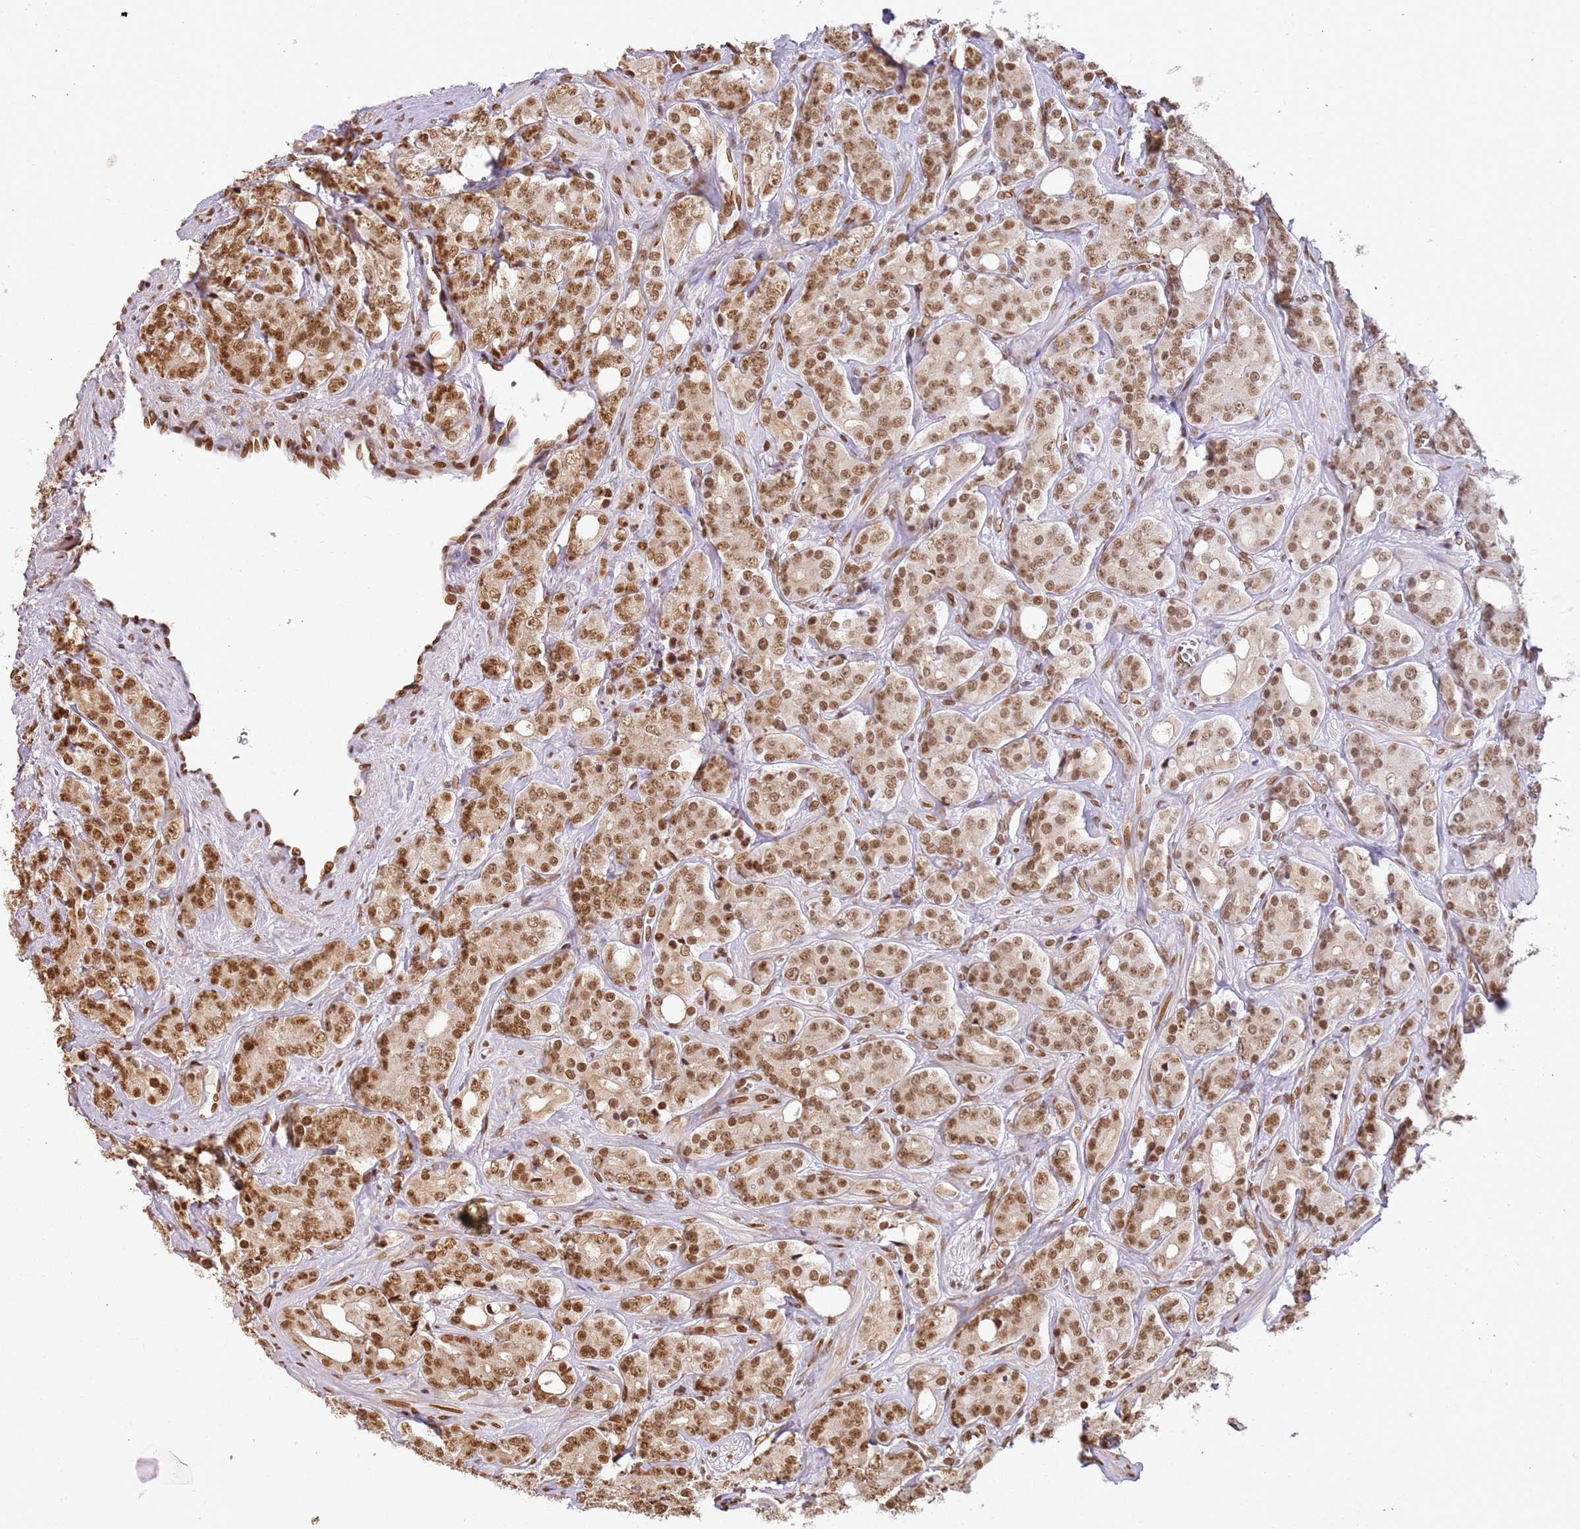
{"staining": {"intensity": "moderate", "quantity": ">75%", "location": "nuclear"}, "tissue": "prostate cancer", "cell_type": "Tumor cells", "image_type": "cancer", "snomed": [{"axis": "morphology", "description": "Adenocarcinoma, High grade"}, {"axis": "topography", "description": "Prostate"}], "caption": "Prostate high-grade adenocarcinoma stained with immunohistochemistry (IHC) displays moderate nuclear positivity in approximately >75% of tumor cells.", "gene": "TENT4A", "patient": {"sex": "male", "age": 62}}